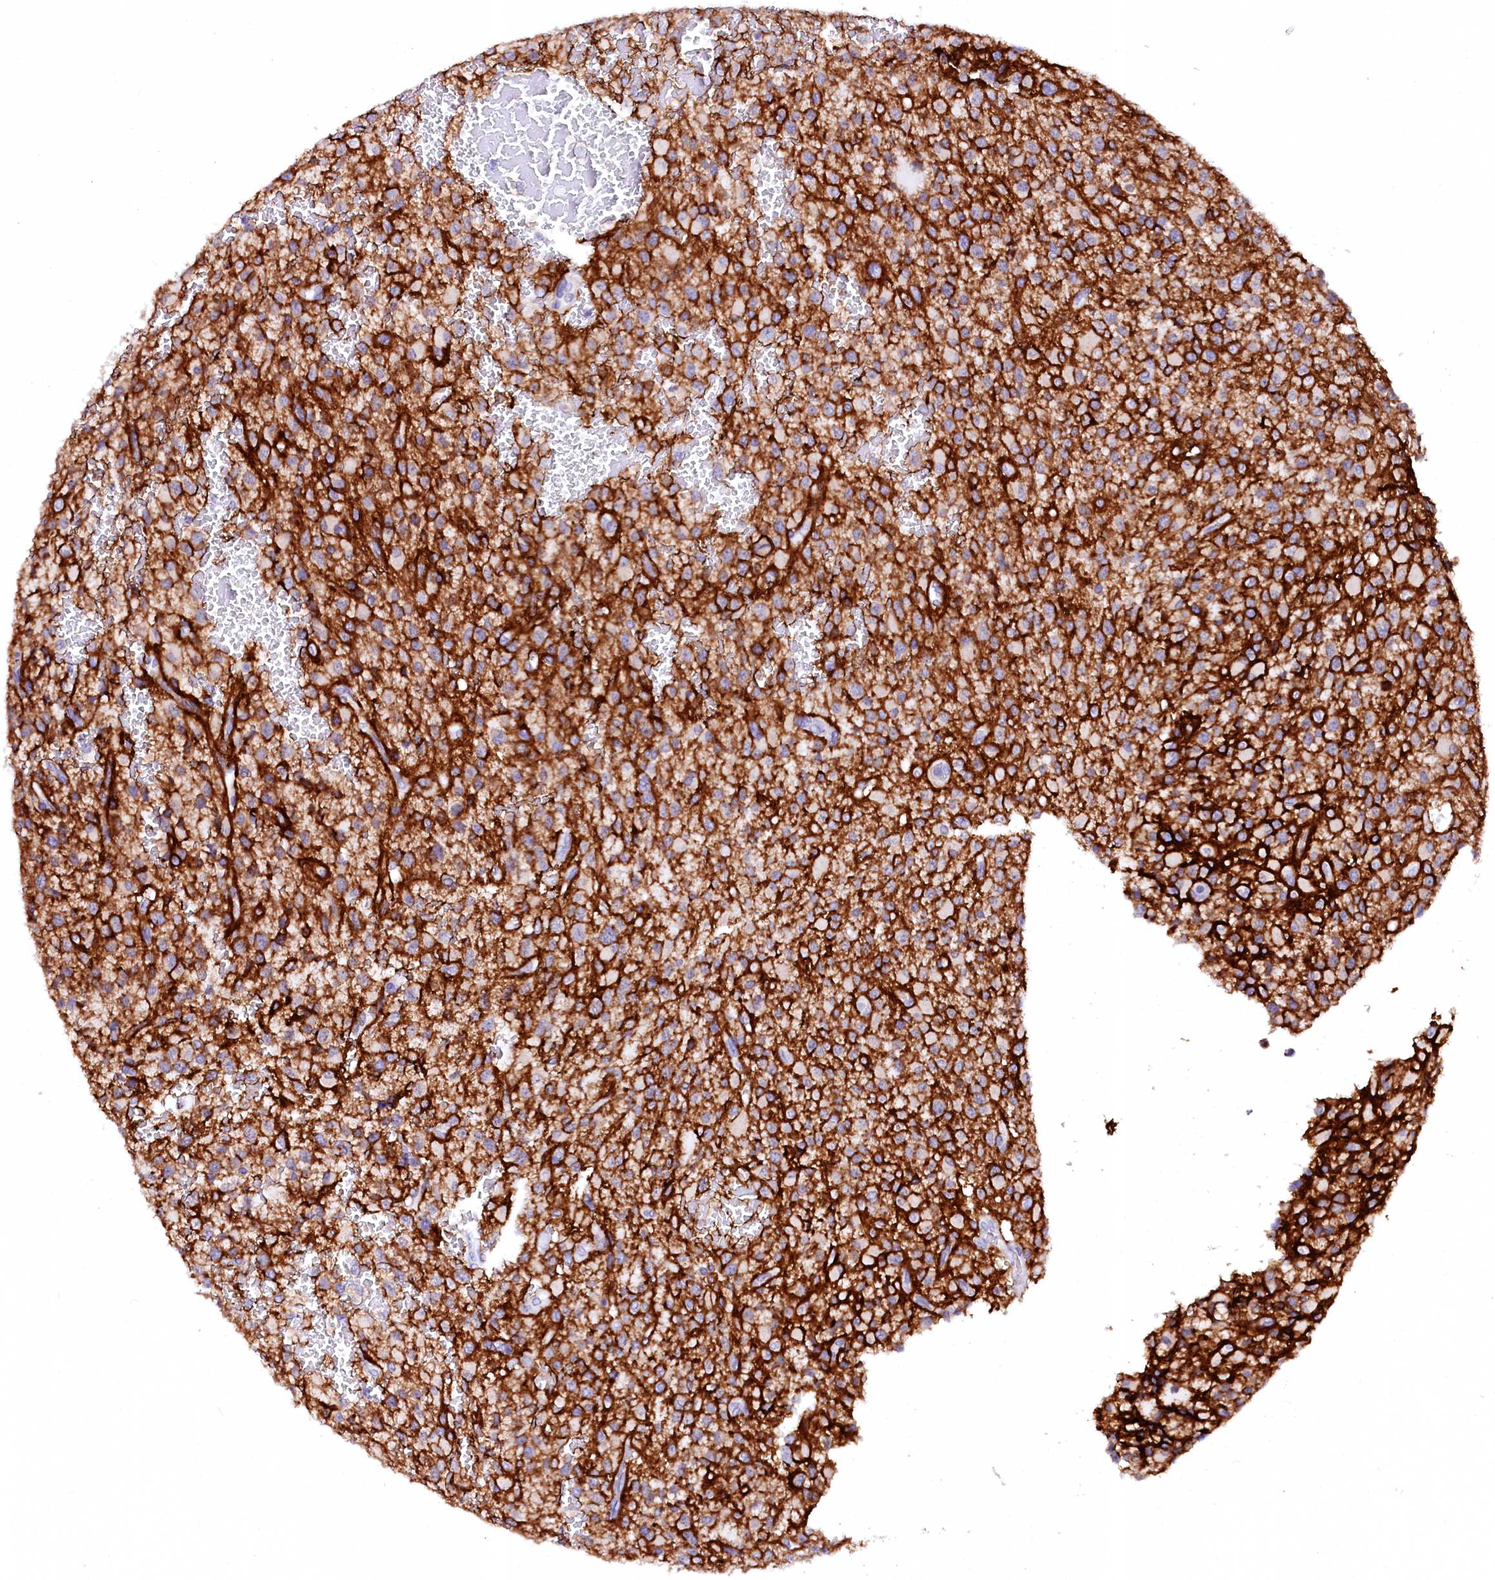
{"staining": {"intensity": "negative", "quantity": "none", "location": "none"}, "tissue": "glioma", "cell_type": "Tumor cells", "image_type": "cancer", "snomed": [{"axis": "morphology", "description": "Glioma, malignant, High grade"}, {"axis": "topography", "description": "Brain"}], "caption": "A micrograph of glioma stained for a protein shows no brown staining in tumor cells.", "gene": "NALF1", "patient": {"sex": "male", "age": 34}}